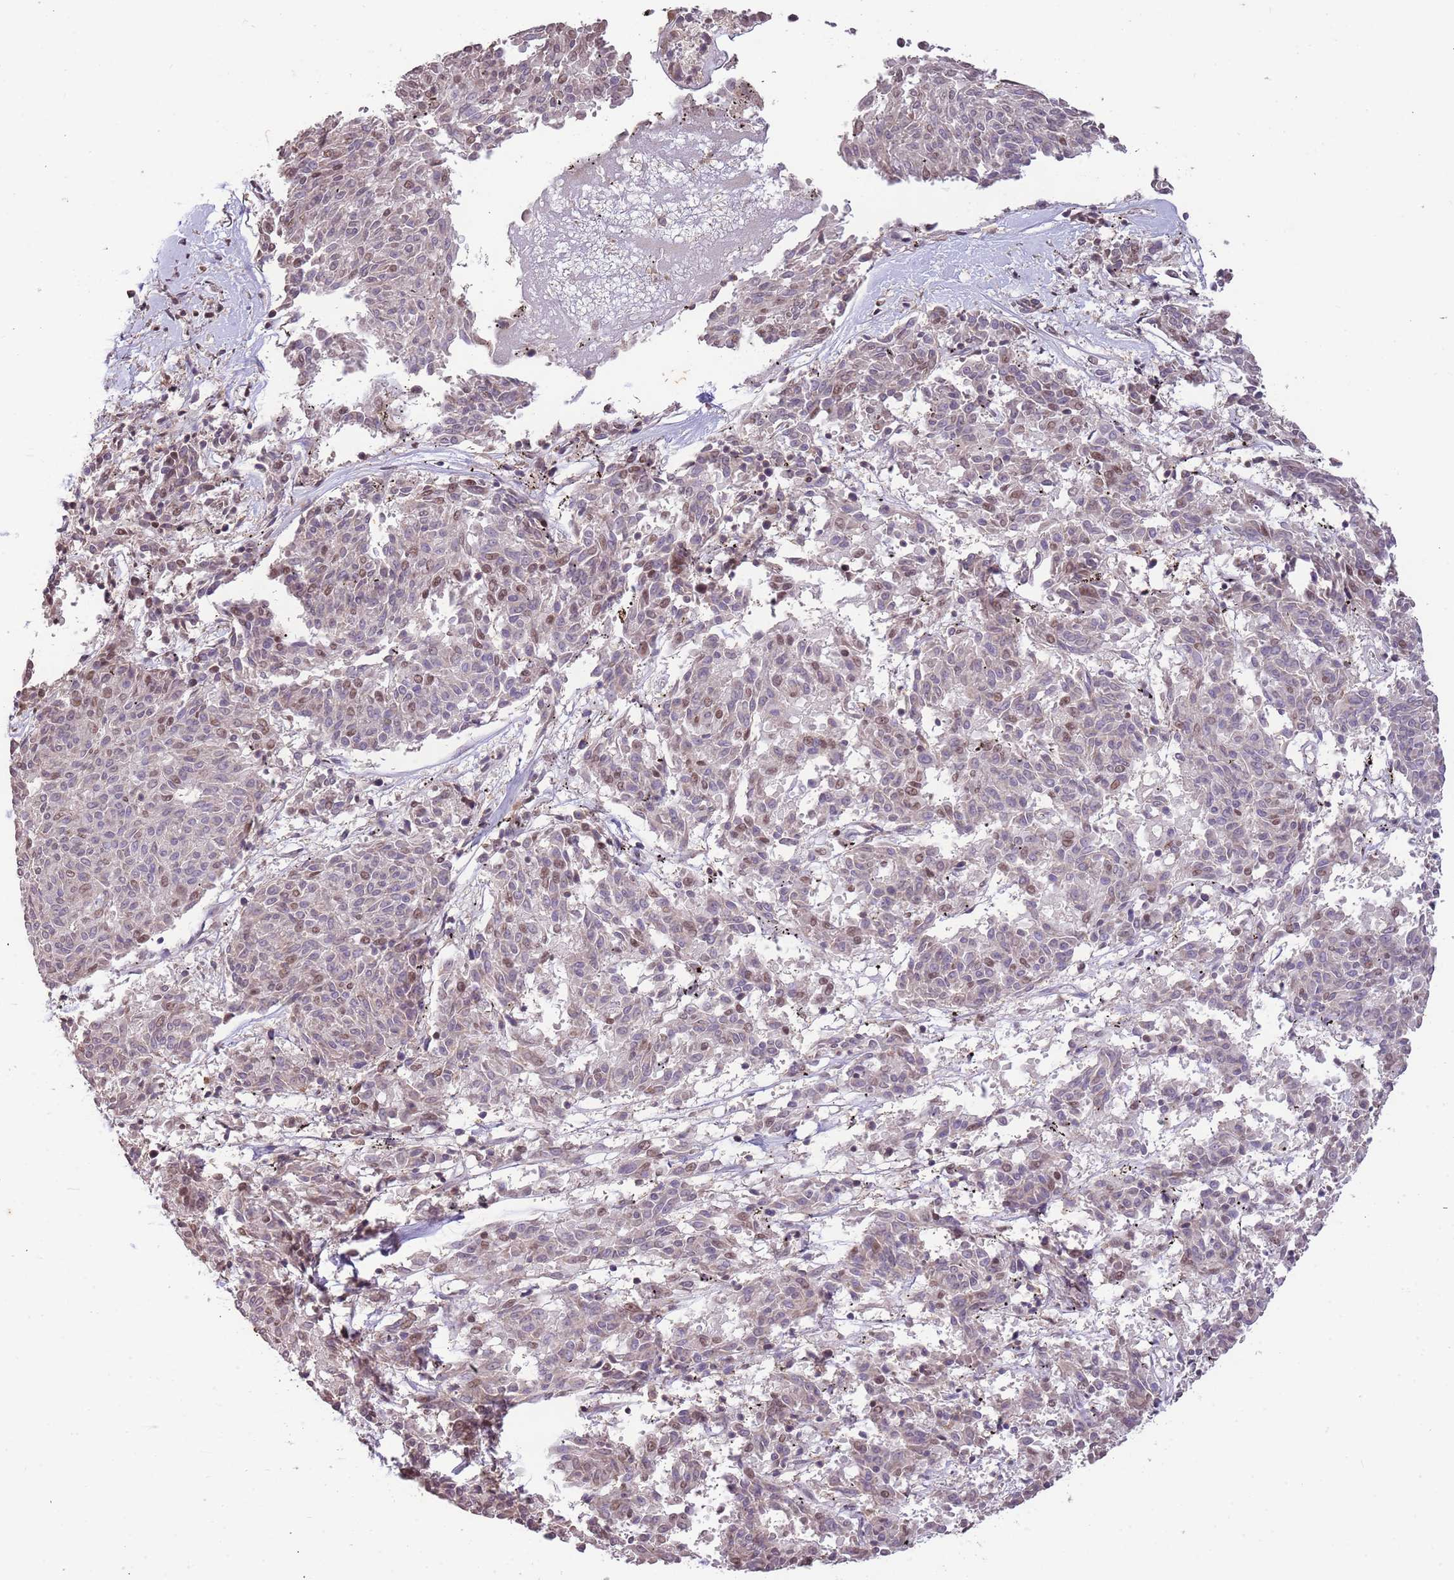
{"staining": {"intensity": "weak", "quantity": "<25%", "location": "nuclear"}, "tissue": "melanoma", "cell_type": "Tumor cells", "image_type": "cancer", "snomed": [{"axis": "morphology", "description": "Malignant melanoma, NOS"}, {"axis": "topography", "description": "Skin"}], "caption": "Immunohistochemistry (IHC) photomicrograph of melanoma stained for a protein (brown), which shows no expression in tumor cells.", "gene": "SLC16A4", "patient": {"sex": "female", "age": 72}}